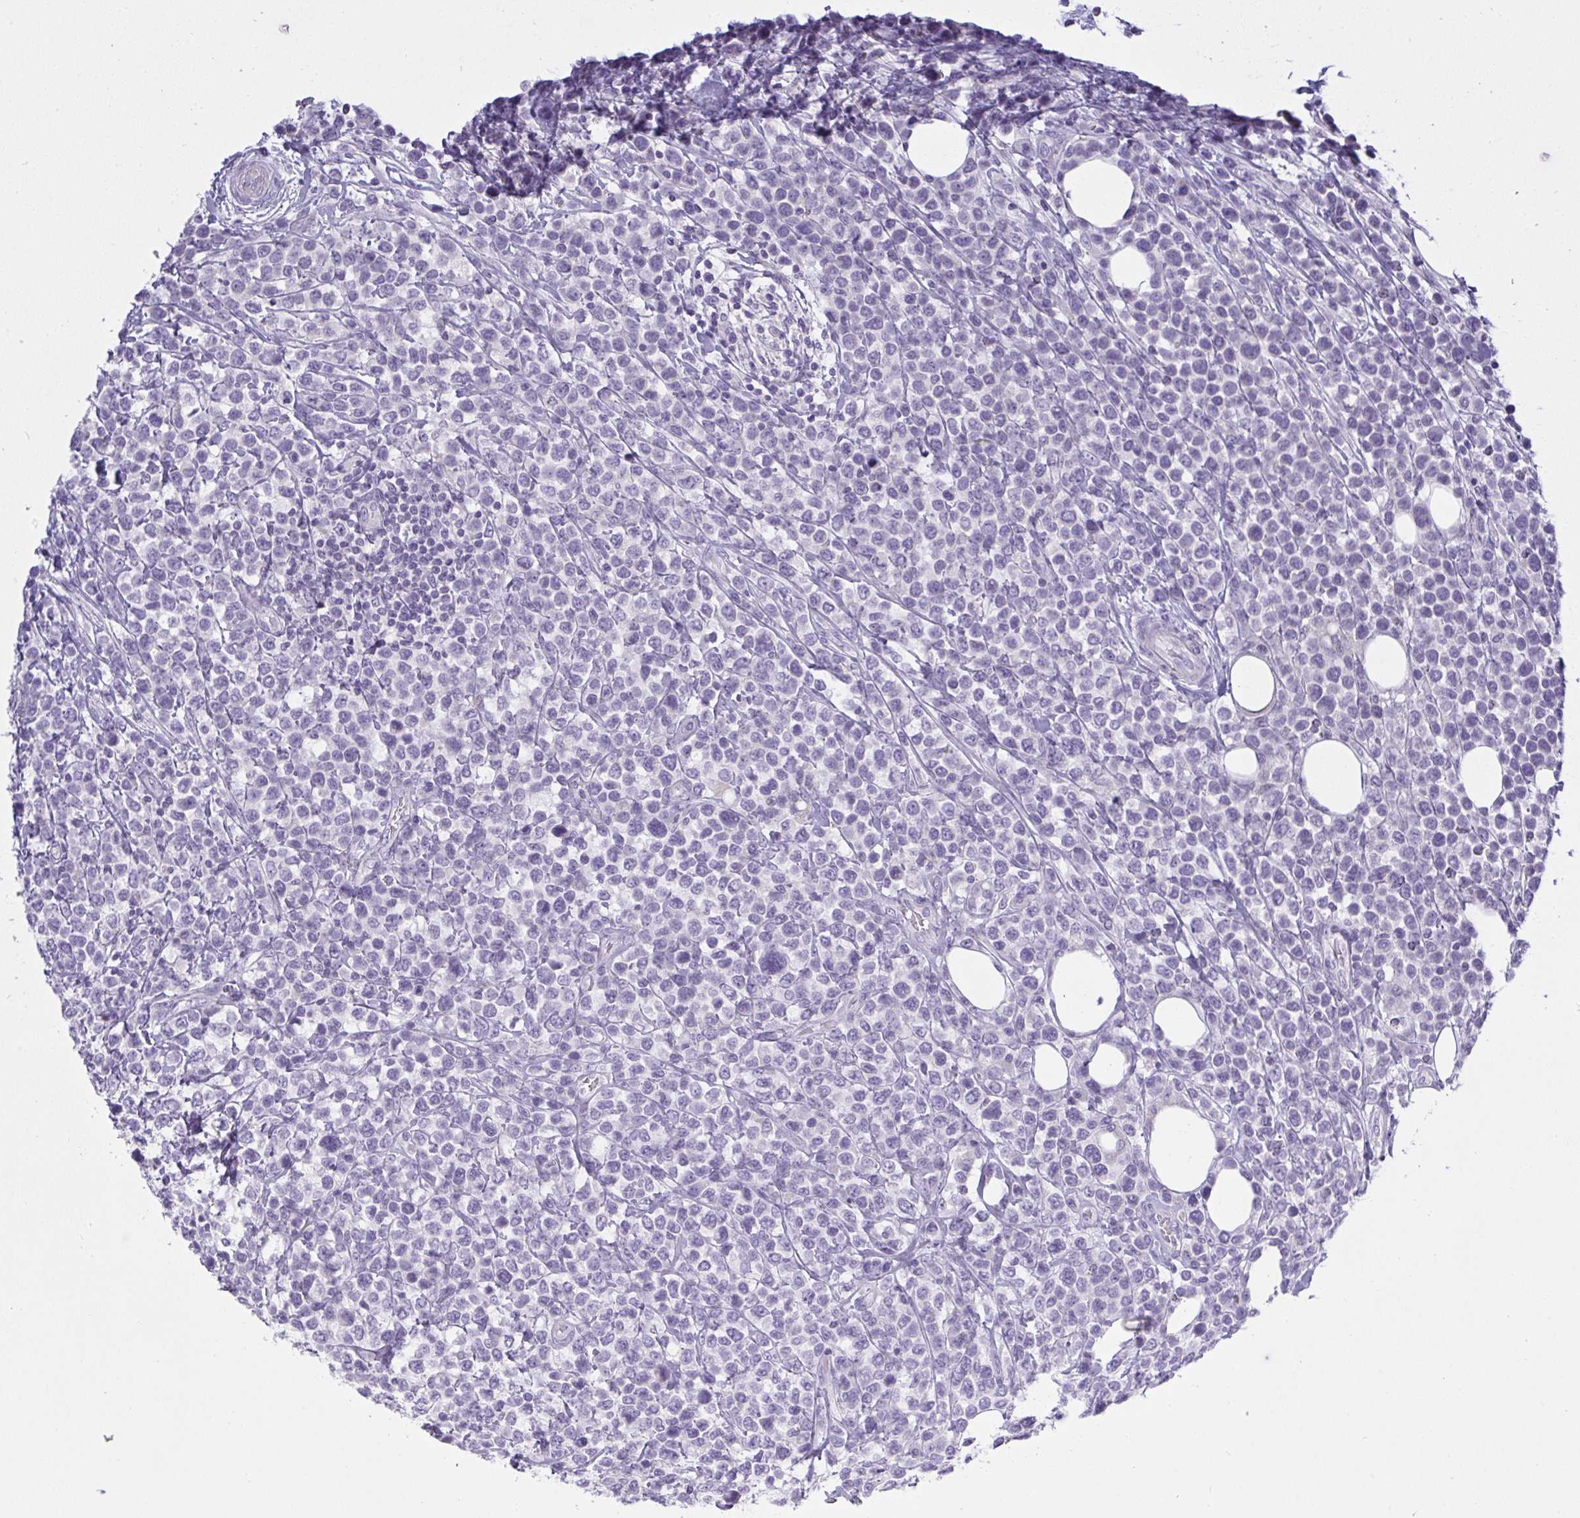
{"staining": {"intensity": "negative", "quantity": "none", "location": "none"}, "tissue": "lymphoma", "cell_type": "Tumor cells", "image_type": "cancer", "snomed": [{"axis": "morphology", "description": "Malignant lymphoma, non-Hodgkin's type, High grade"}, {"axis": "topography", "description": "Soft tissue"}], "caption": "Tumor cells are negative for protein expression in human high-grade malignant lymphoma, non-Hodgkin's type. (DAB immunohistochemistry with hematoxylin counter stain).", "gene": "GSDMB", "patient": {"sex": "female", "age": 56}}